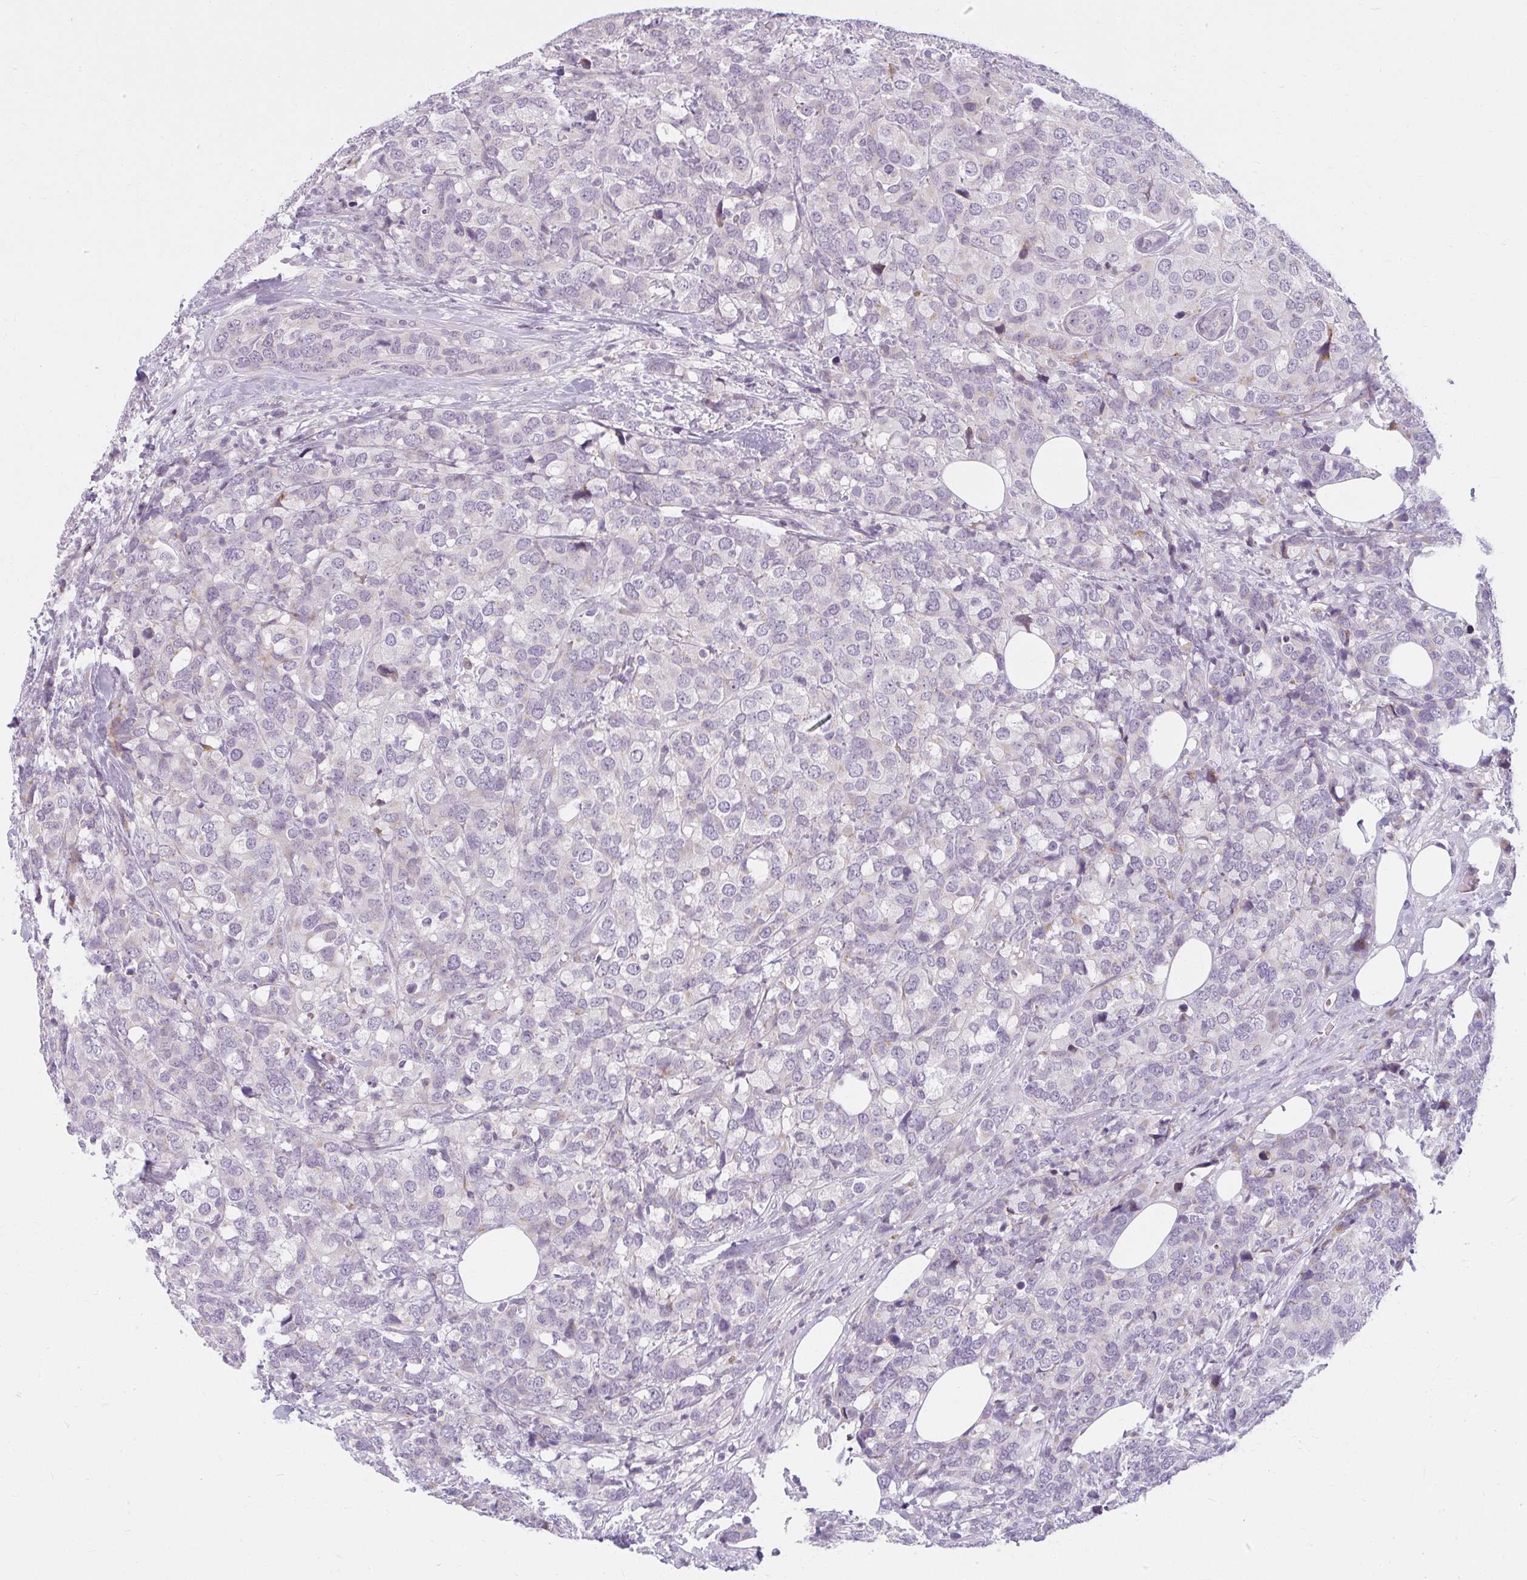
{"staining": {"intensity": "negative", "quantity": "none", "location": "none"}, "tissue": "breast cancer", "cell_type": "Tumor cells", "image_type": "cancer", "snomed": [{"axis": "morphology", "description": "Lobular carcinoma"}, {"axis": "topography", "description": "Breast"}], "caption": "Protein analysis of breast cancer reveals no significant expression in tumor cells. (Brightfield microscopy of DAB (3,3'-diaminobenzidine) IHC at high magnification).", "gene": "ZFYVE26", "patient": {"sex": "female", "age": 59}}